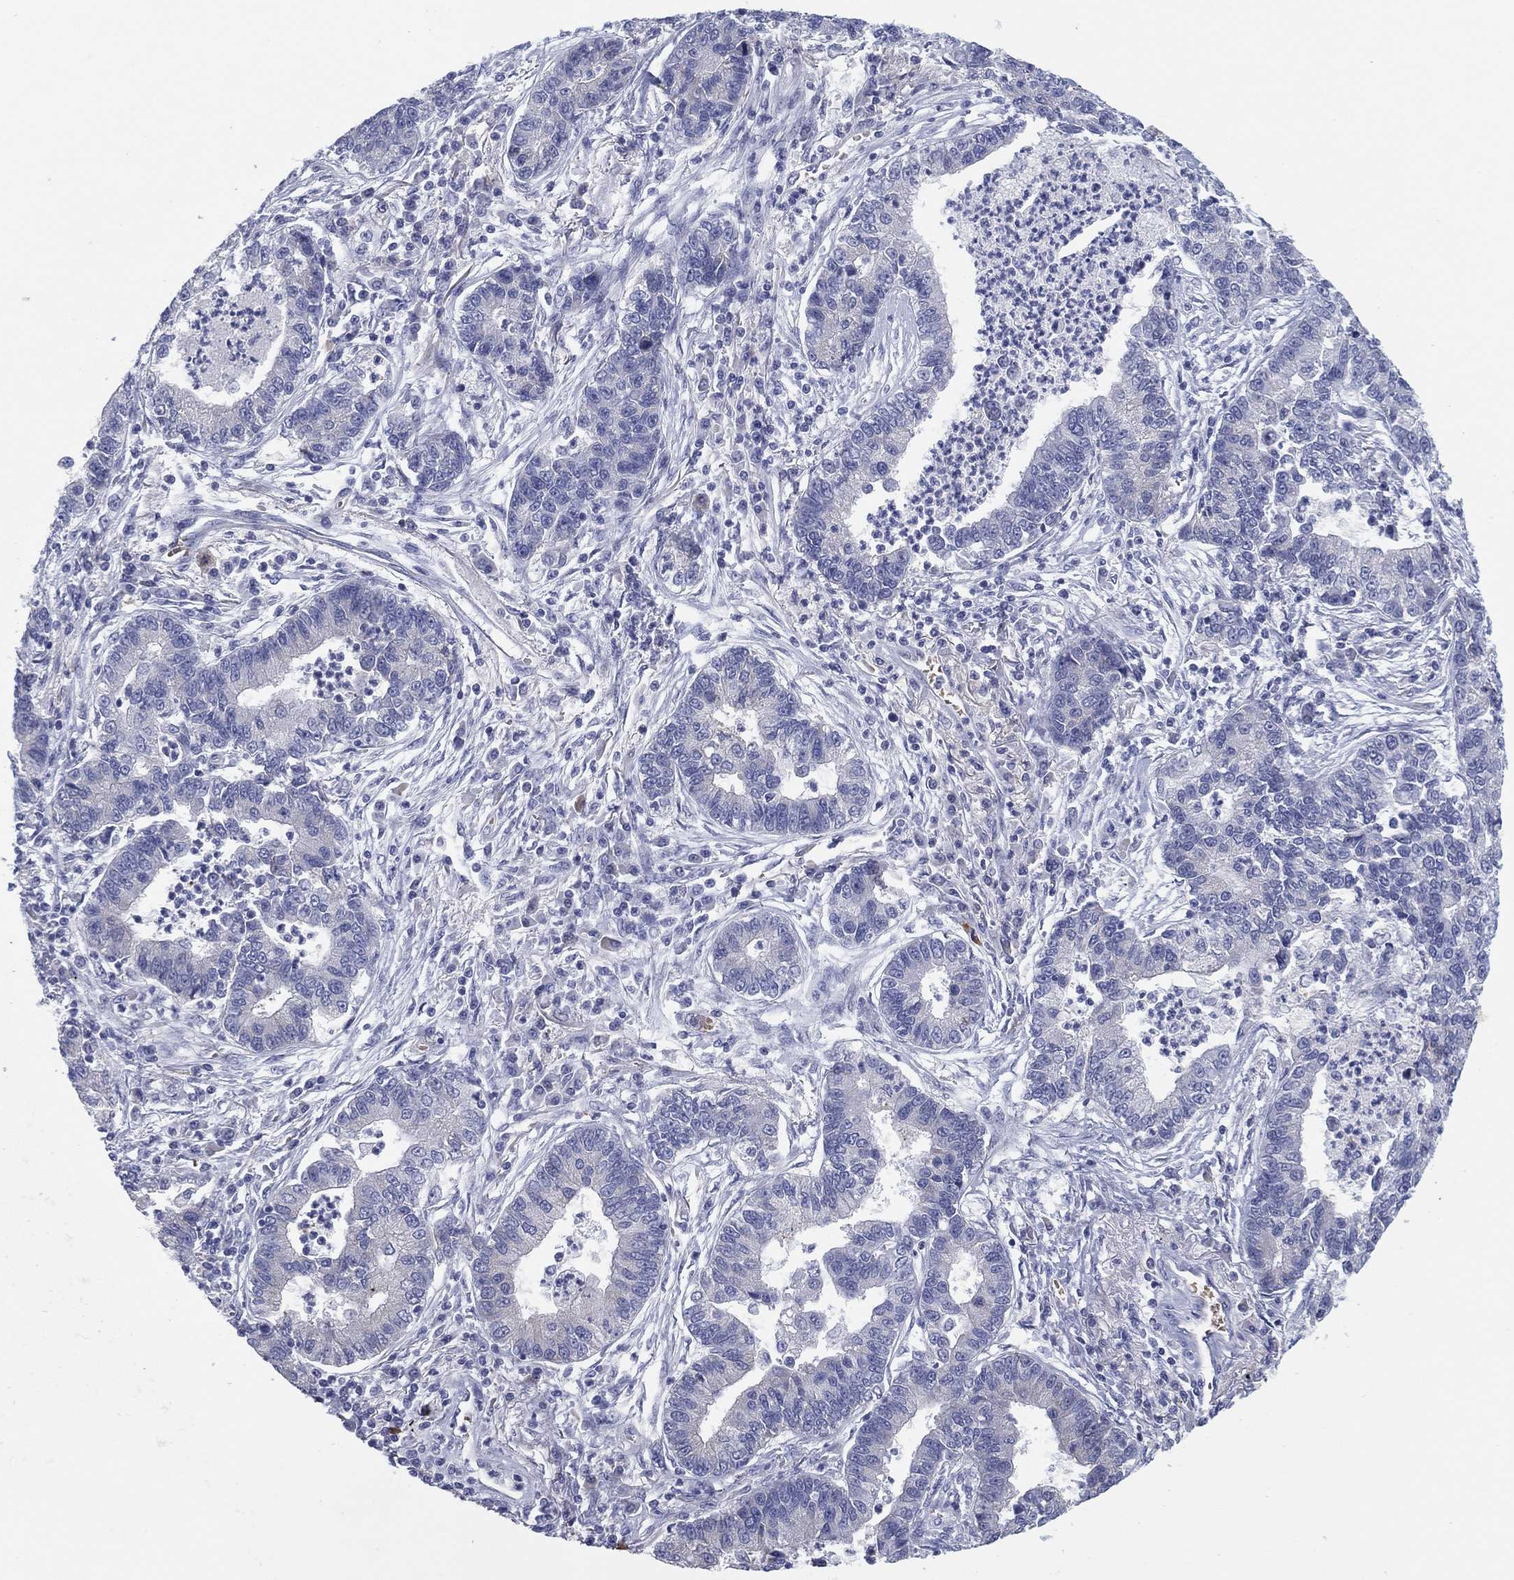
{"staining": {"intensity": "negative", "quantity": "none", "location": "none"}, "tissue": "lung cancer", "cell_type": "Tumor cells", "image_type": "cancer", "snomed": [{"axis": "morphology", "description": "Adenocarcinoma, NOS"}, {"axis": "topography", "description": "Lung"}], "caption": "Immunohistochemical staining of lung adenocarcinoma displays no significant positivity in tumor cells. (DAB immunohistochemistry with hematoxylin counter stain).", "gene": "HEATR4", "patient": {"sex": "female", "age": 57}}